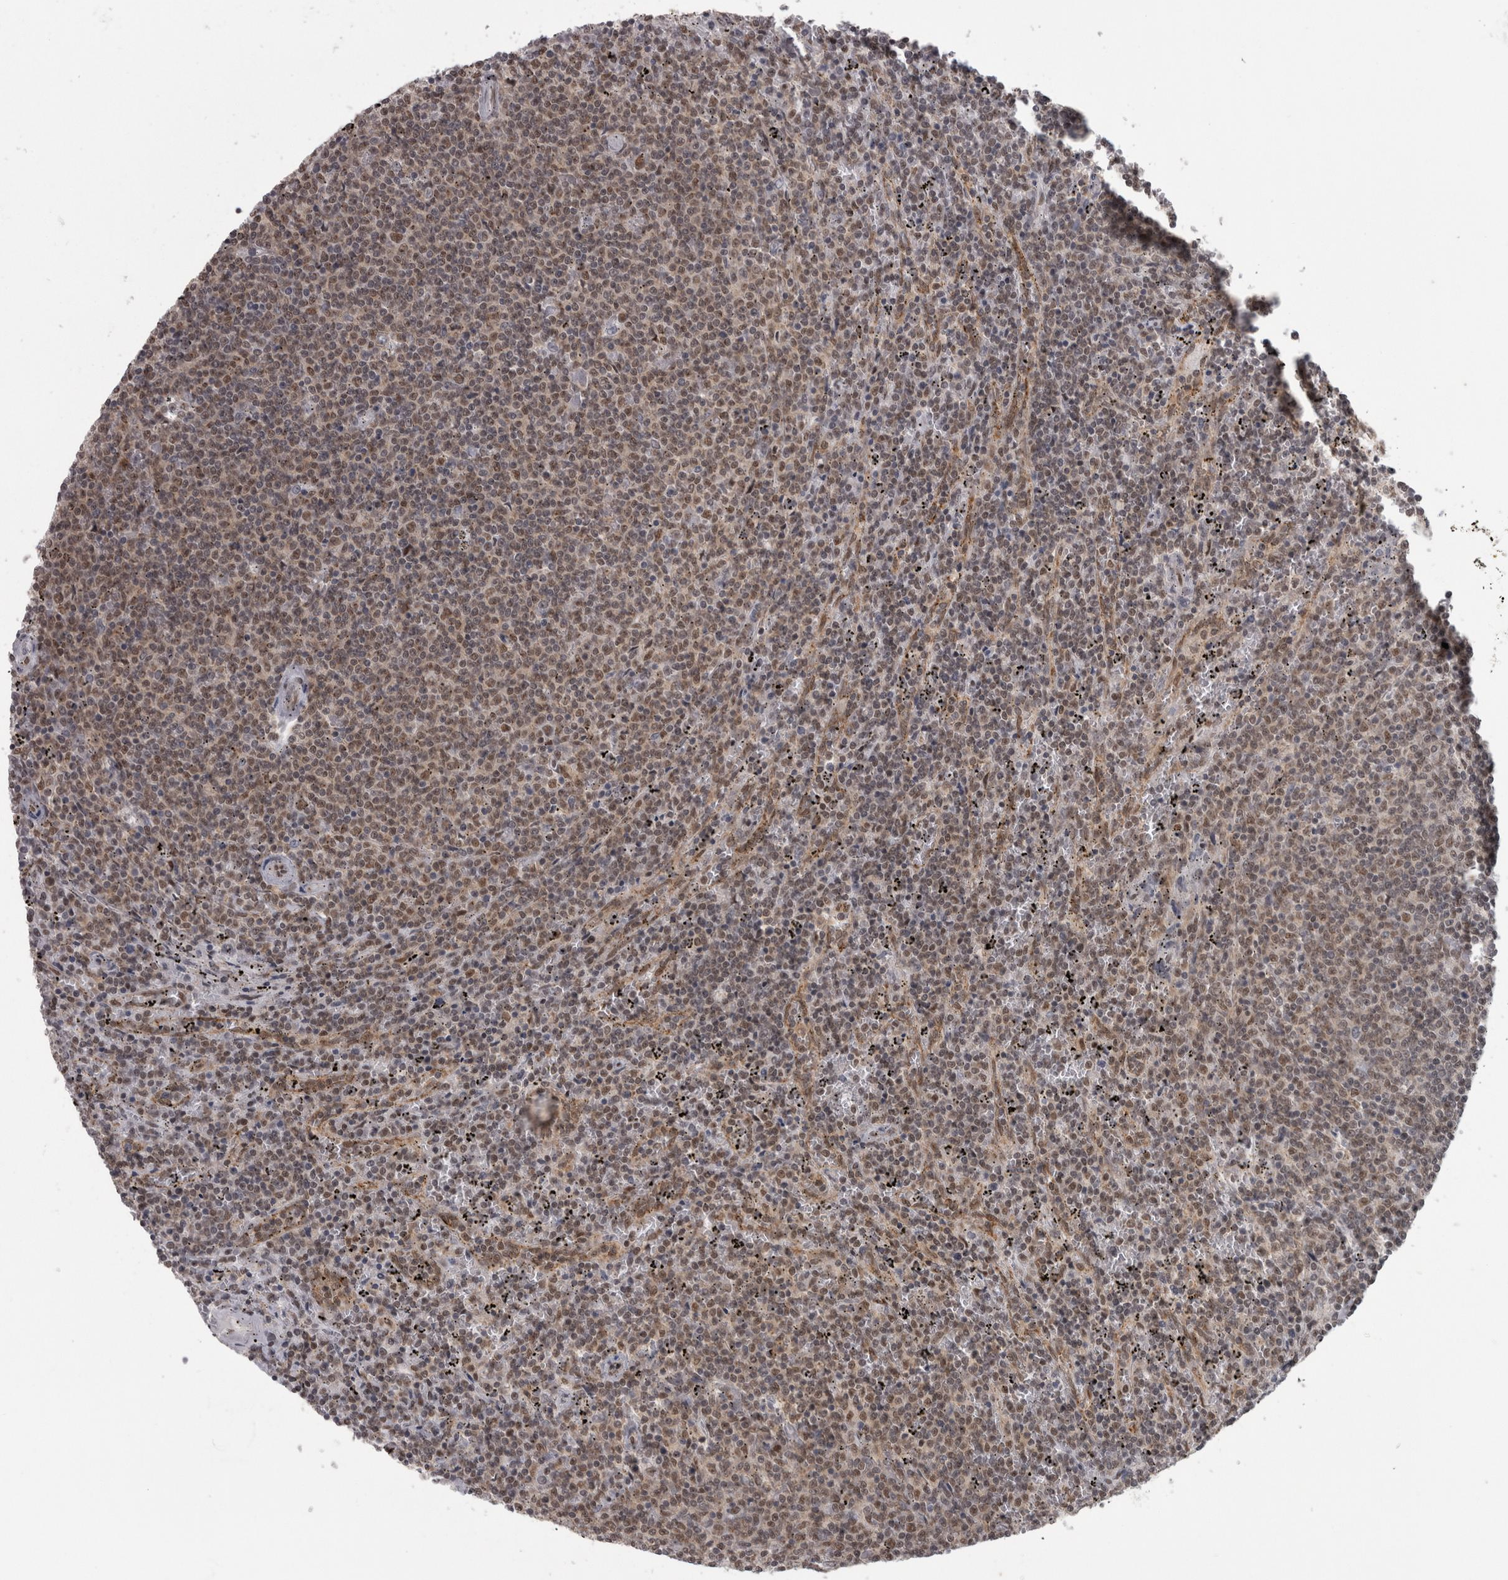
{"staining": {"intensity": "moderate", "quantity": ">75%", "location": "nuclear"}, "tissue": "lymphoma", "cell_type": "Tumor cells", "image_type": "cancer", "snomed": [{"axis": "morphology", "description": "Malignant lymphoma, non-Hodgkin's type, Low grade"}, {"axis": "topography", "description": "Spleen"}], "caption": "A medium amount of moderate nuclear expression is seen in about >75% of tumor cells in low-grade malignant lymphoma, non-Hodgkin's type tissue. (Brightfield microscopy of DAB IHC at high magnification).", "gene": "MICU3", "patient": {"sex": "female", "age": 50}}